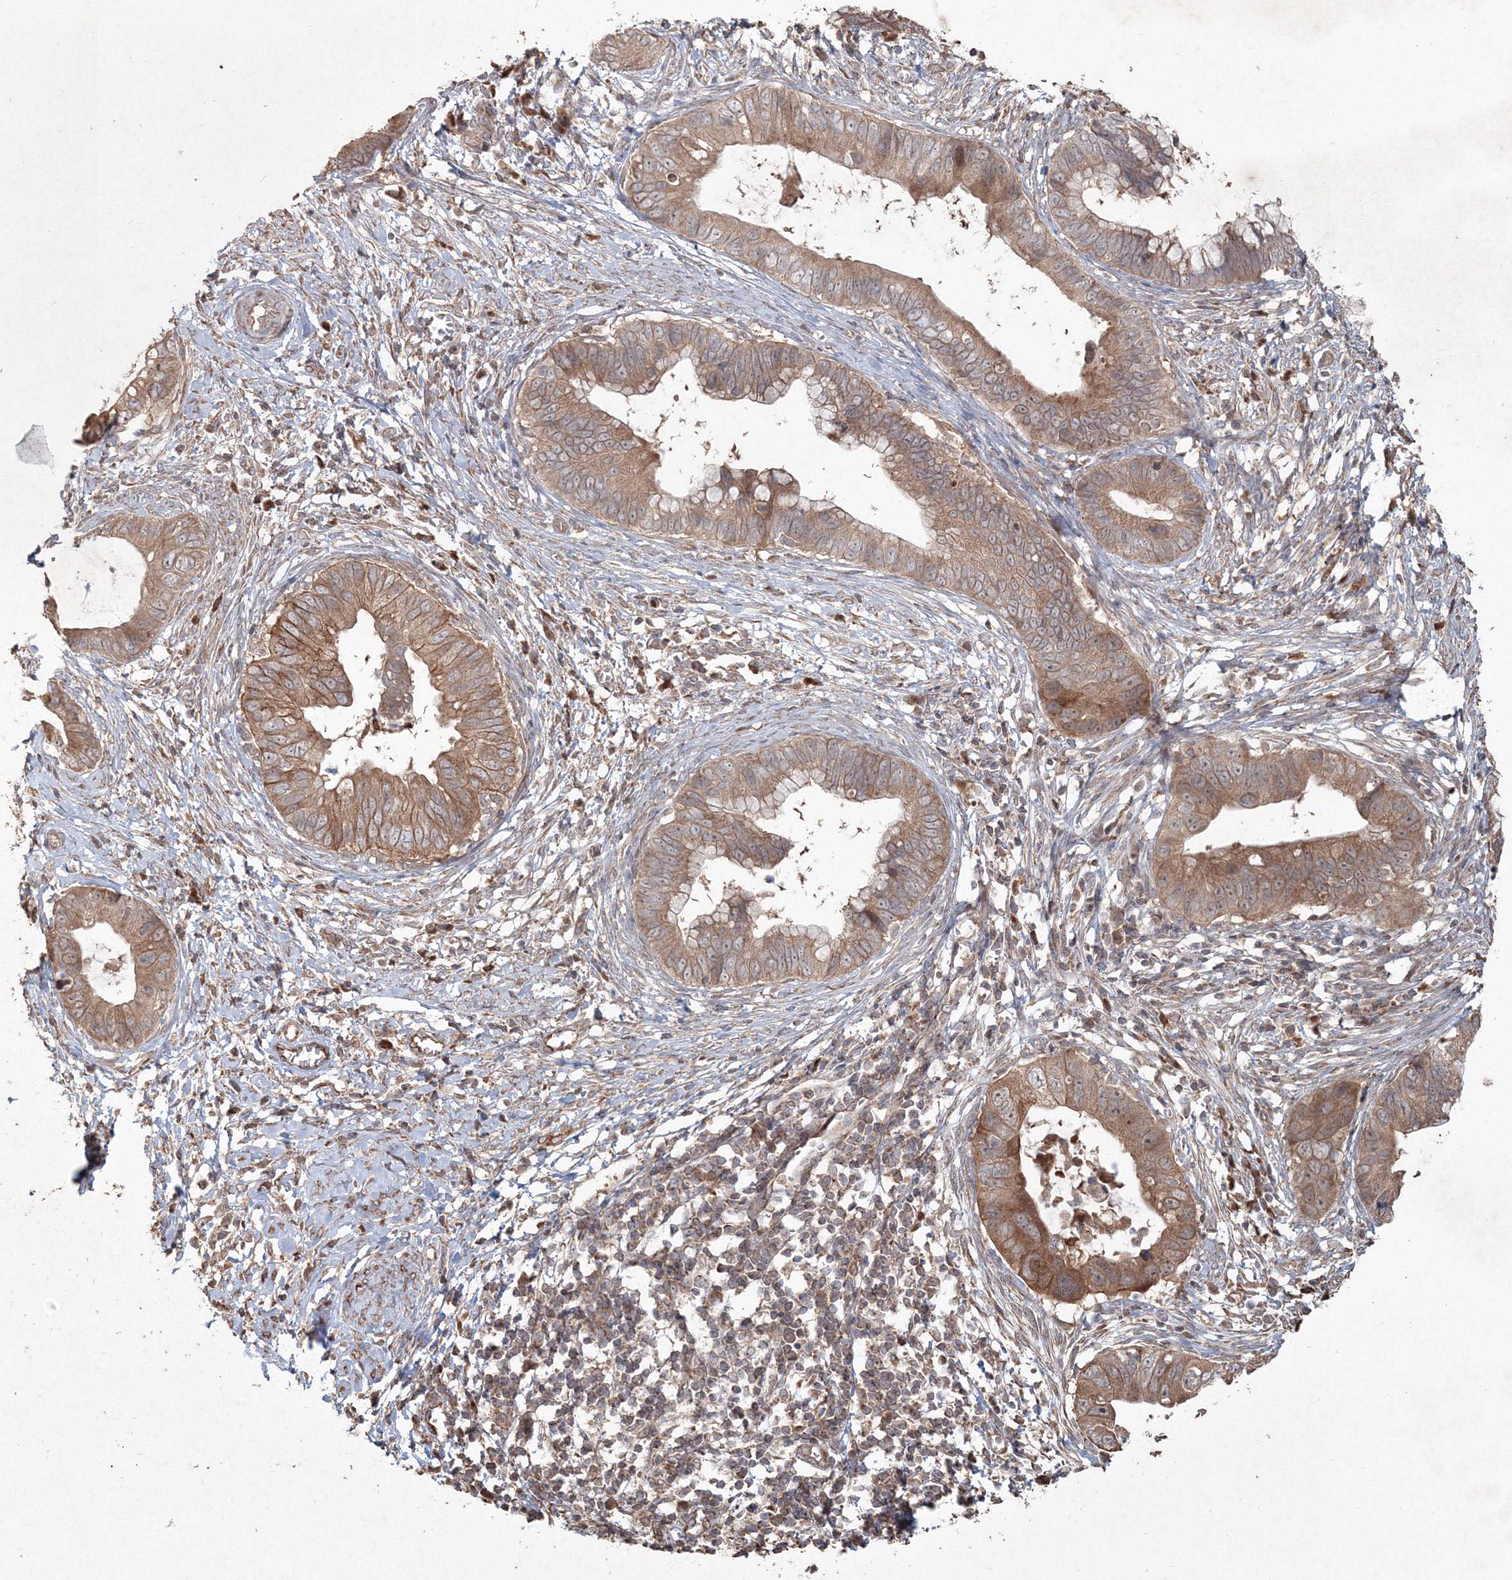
{"staining": {"intensity": "moderate", "quantity": ">75%", "location": "cytoplasmic/membranous"}, "tissue": "cervical cancer", "cell_type": "Tumor cells", "image_type": "cancer", "snomed": [{"axis": "morphology", "description": "Adenocarcinoma, NOS"}, {"axis": "topography", "description": "Cervix"}], "caption": "Approximately >75% of tumor cells in human cervical cancer show moderate cytoplasmic/membranous protein expression as visualized by brown immunohistochemical staining.", "gene": "ANAPC16", "patient": {"sex": "female", "age": 44}}